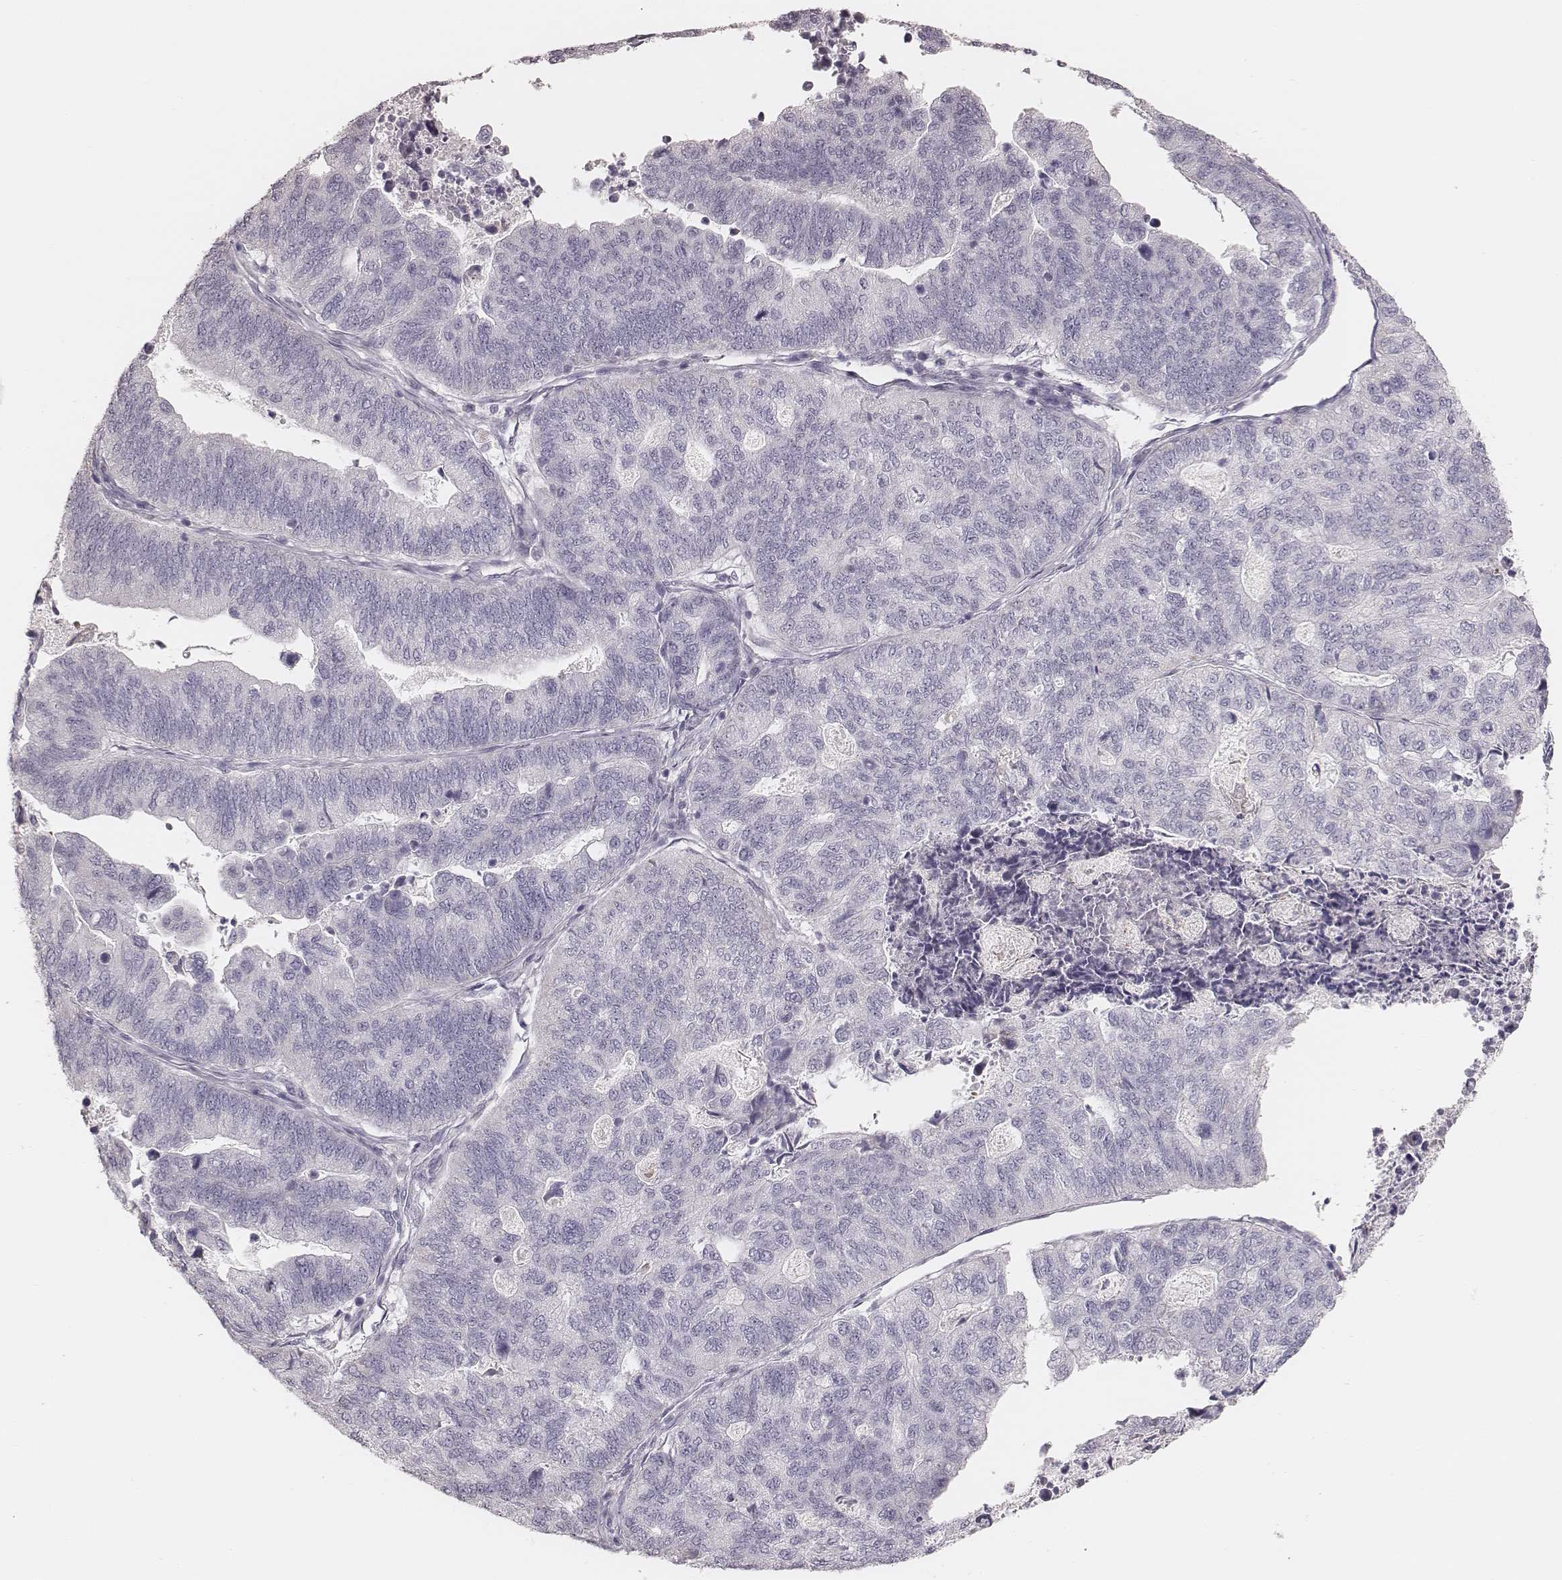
{"staining": {"intensity": "negative", "quantity": "none", "location": "none"}, "tissue": "stomach cancer", "cell_type": "Tumor cells", "image_type": "cancer", "snomed": [{"axis": "morphology", "description": "Adenocarcinoma, NOS"}, {"axis": "topography", "description": "Stomach, upper"}], "caption": "High magnification brightfield microscopy of stomach cancer stained with DAB (brown) and counterstained with hematoxylin (blue): tumor cells show no significant positivity.", "gene": "KIF5C", "patient": {"sex": "female", "age": 67}}